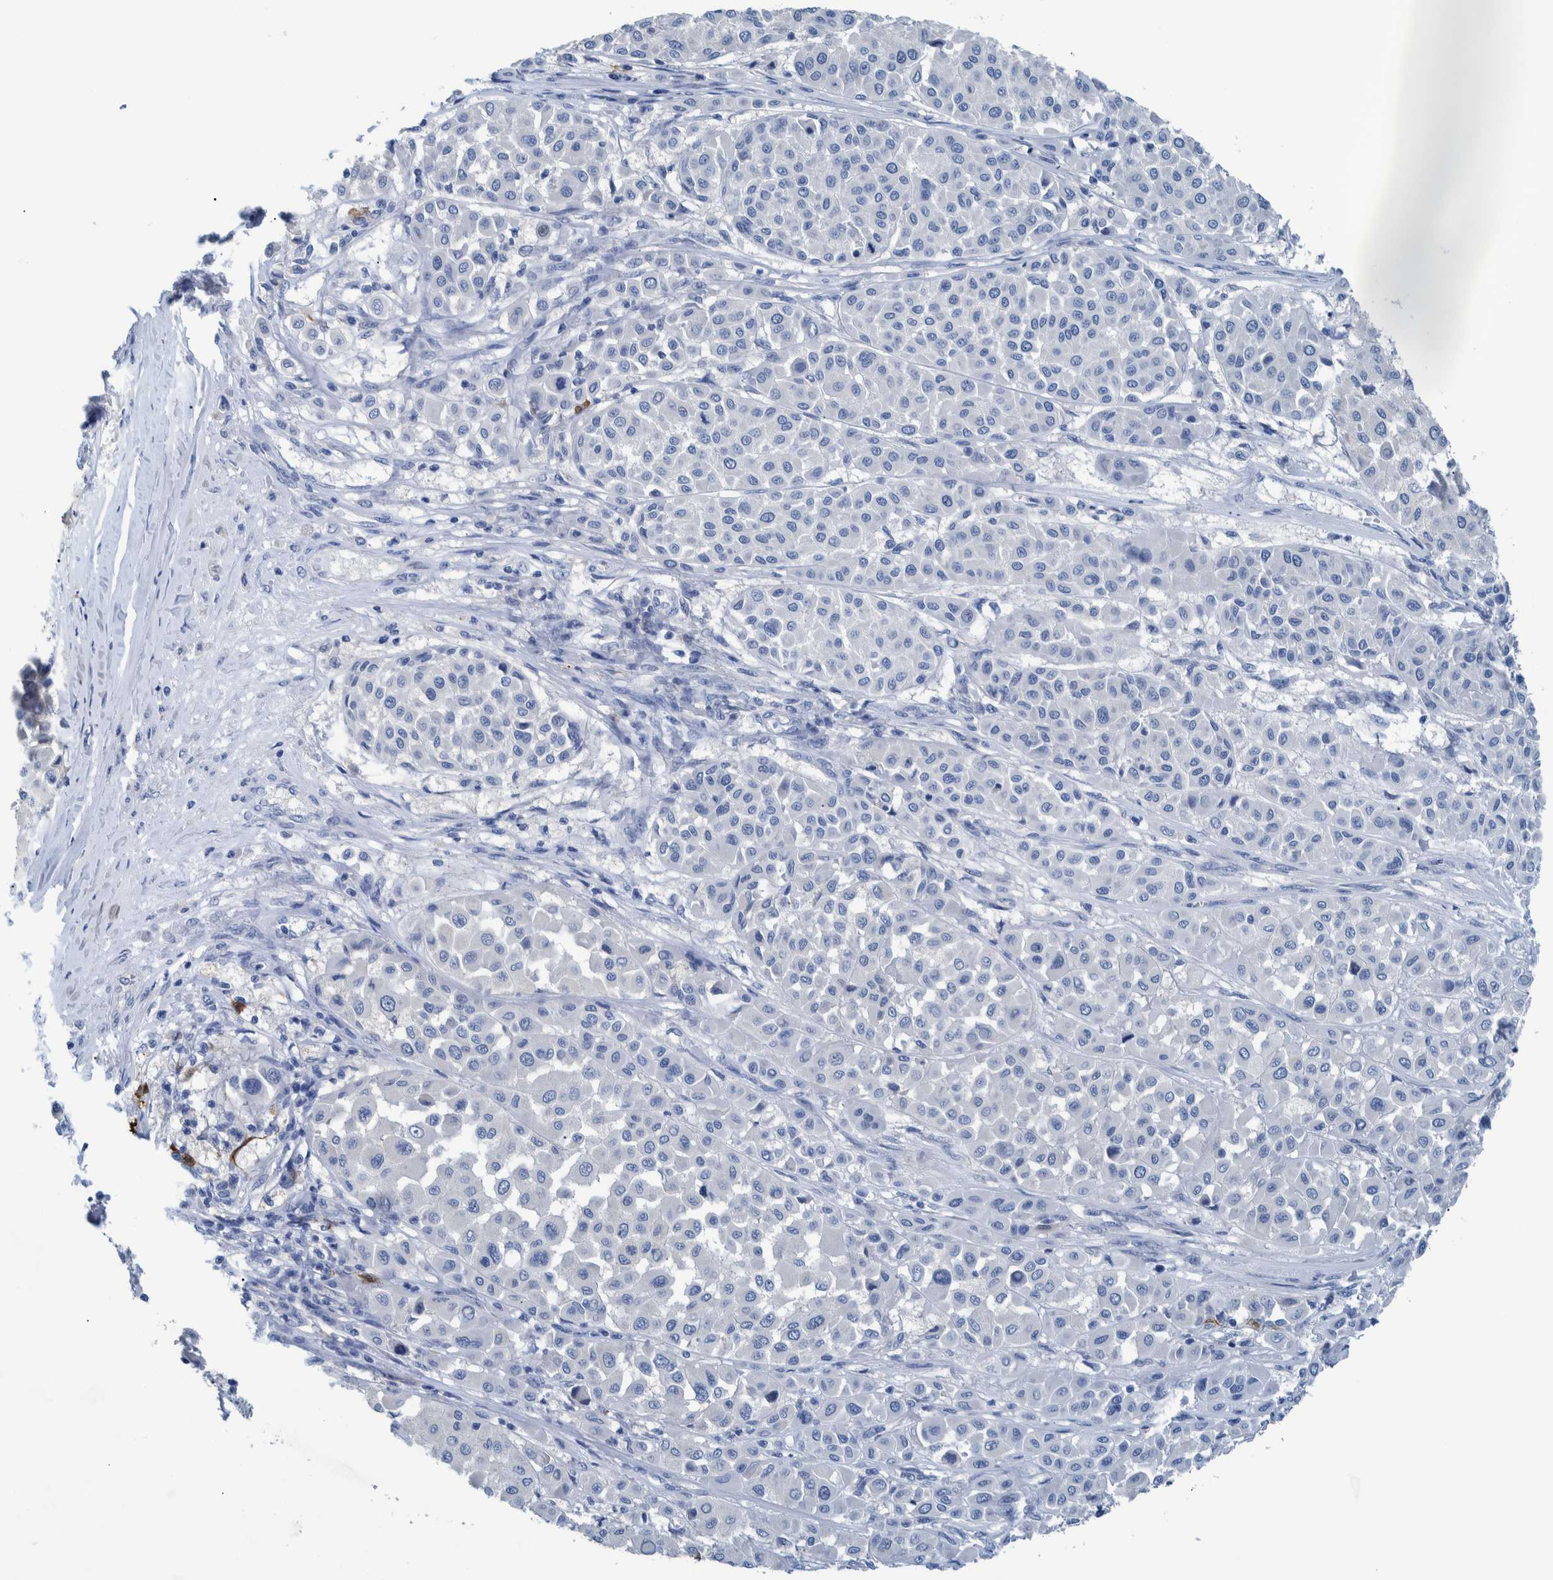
{"staining": {"intensity": "negative", "quantity": "none", "location": "none"}, "tissue": "melanoma", "cell_type": "Tumor cells", "image_type": "cancer", "snomed": [{"axis": "morphology", "description": "Malignant melanoma, Metastatic site"}, {"axis": "topography", "description": "Soft tissue"}], "caption": "Photomicrograph shows no protein staining in tumor cells of malignant melanoma (metastatic site) tissue. (DAB (3,3'-diaminobenzidine) IHC, high magnification).", "gene": "IDO1", "patient": {"sex": "male", "age": 41}}